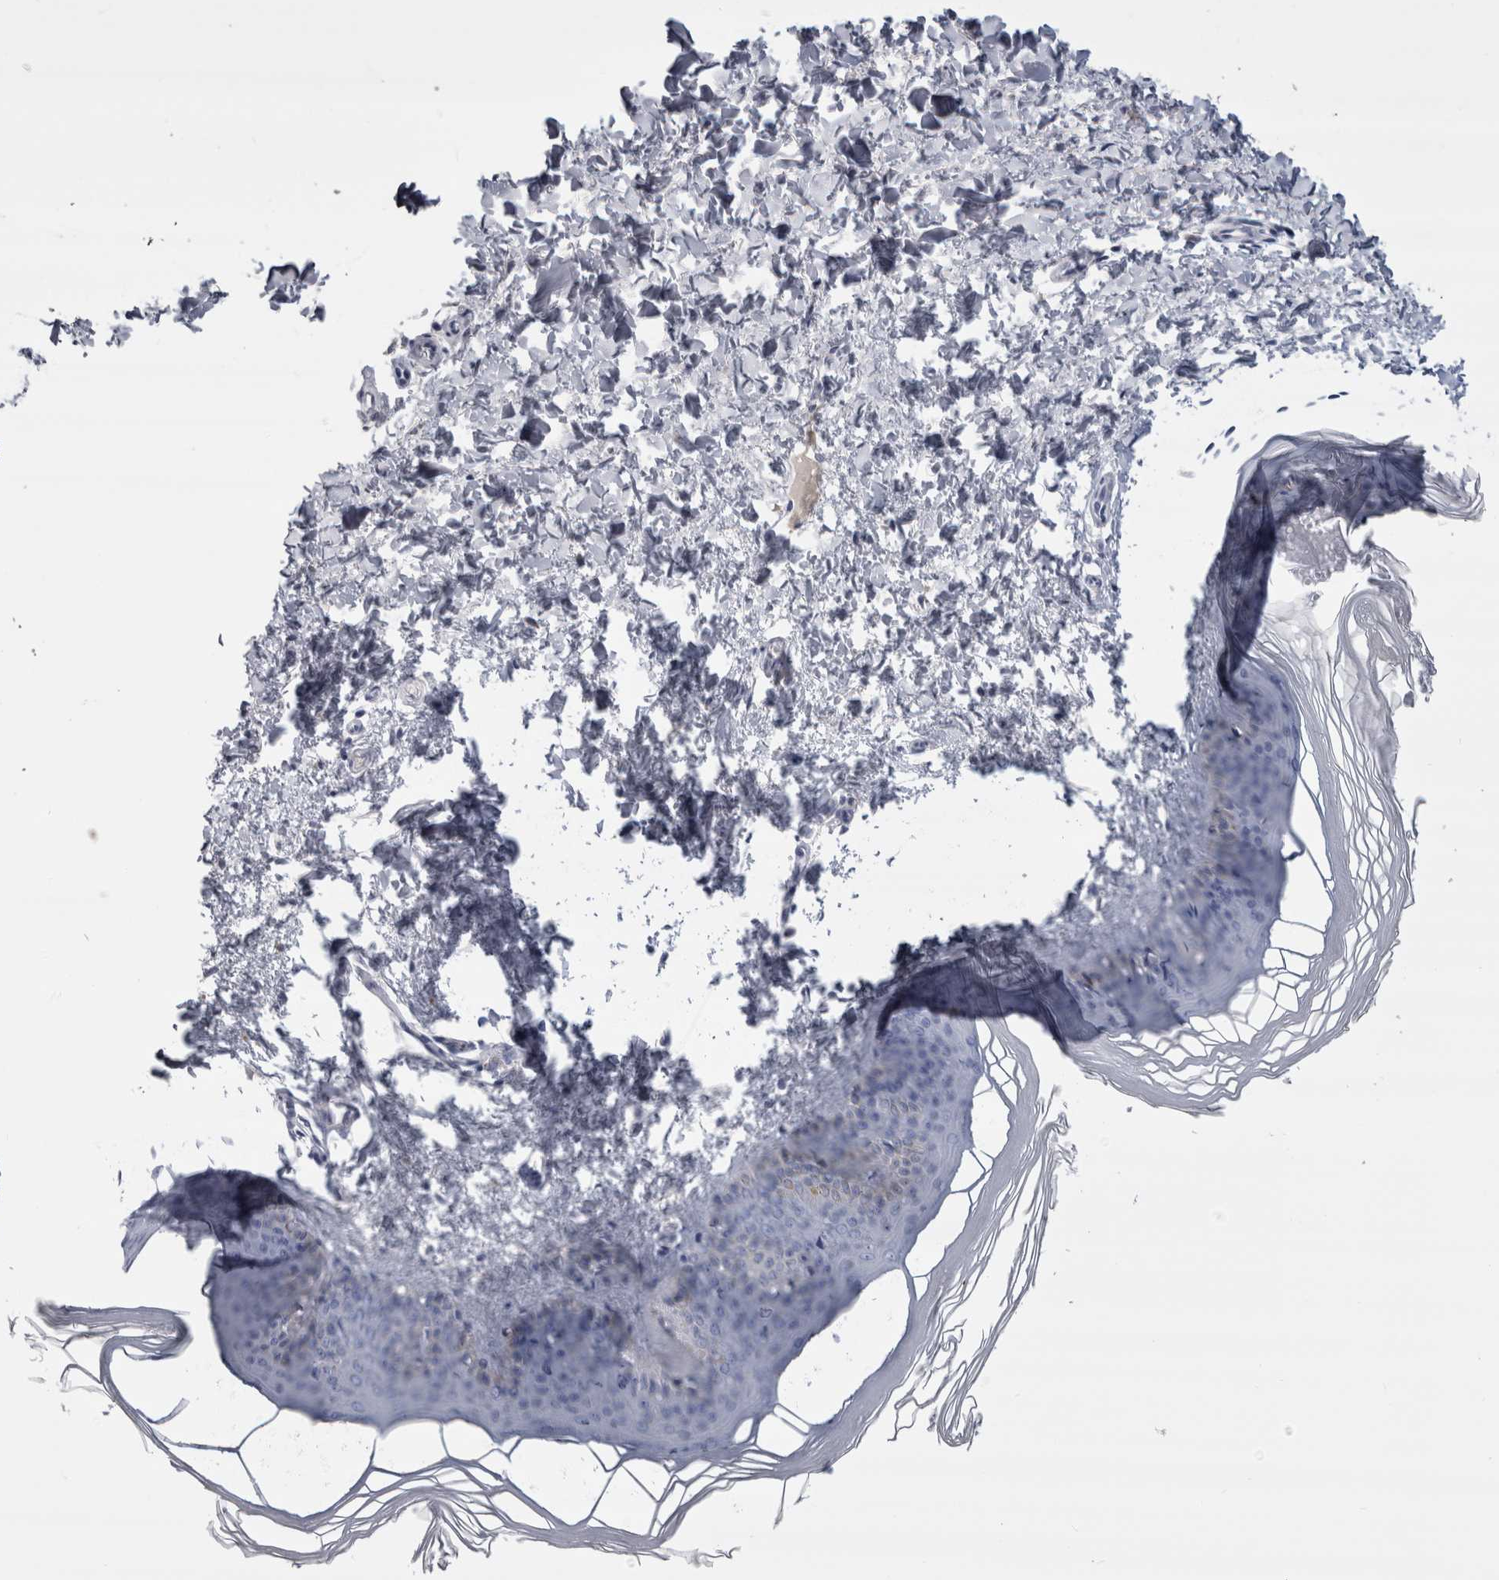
{"staining": {"intensity": "negative", "quantity": "none", "location": "none"}, "tissue": "skin", "cell_type": "Fibroblasts", "image_type": "normal", "snomed": [{"axis": "morphology", "description": "Normal tissue, NOS"}, {"axis": "topography", "description": "Skin"}], "caption": "A high-resolution image shows immunohistochemistry staining of normal skin, which exhibits no significant positivity in fibroblasts. Nuclei are stained in blue.", "gene": "PAX5", "patient": {"sex": "female", "age": 27}}